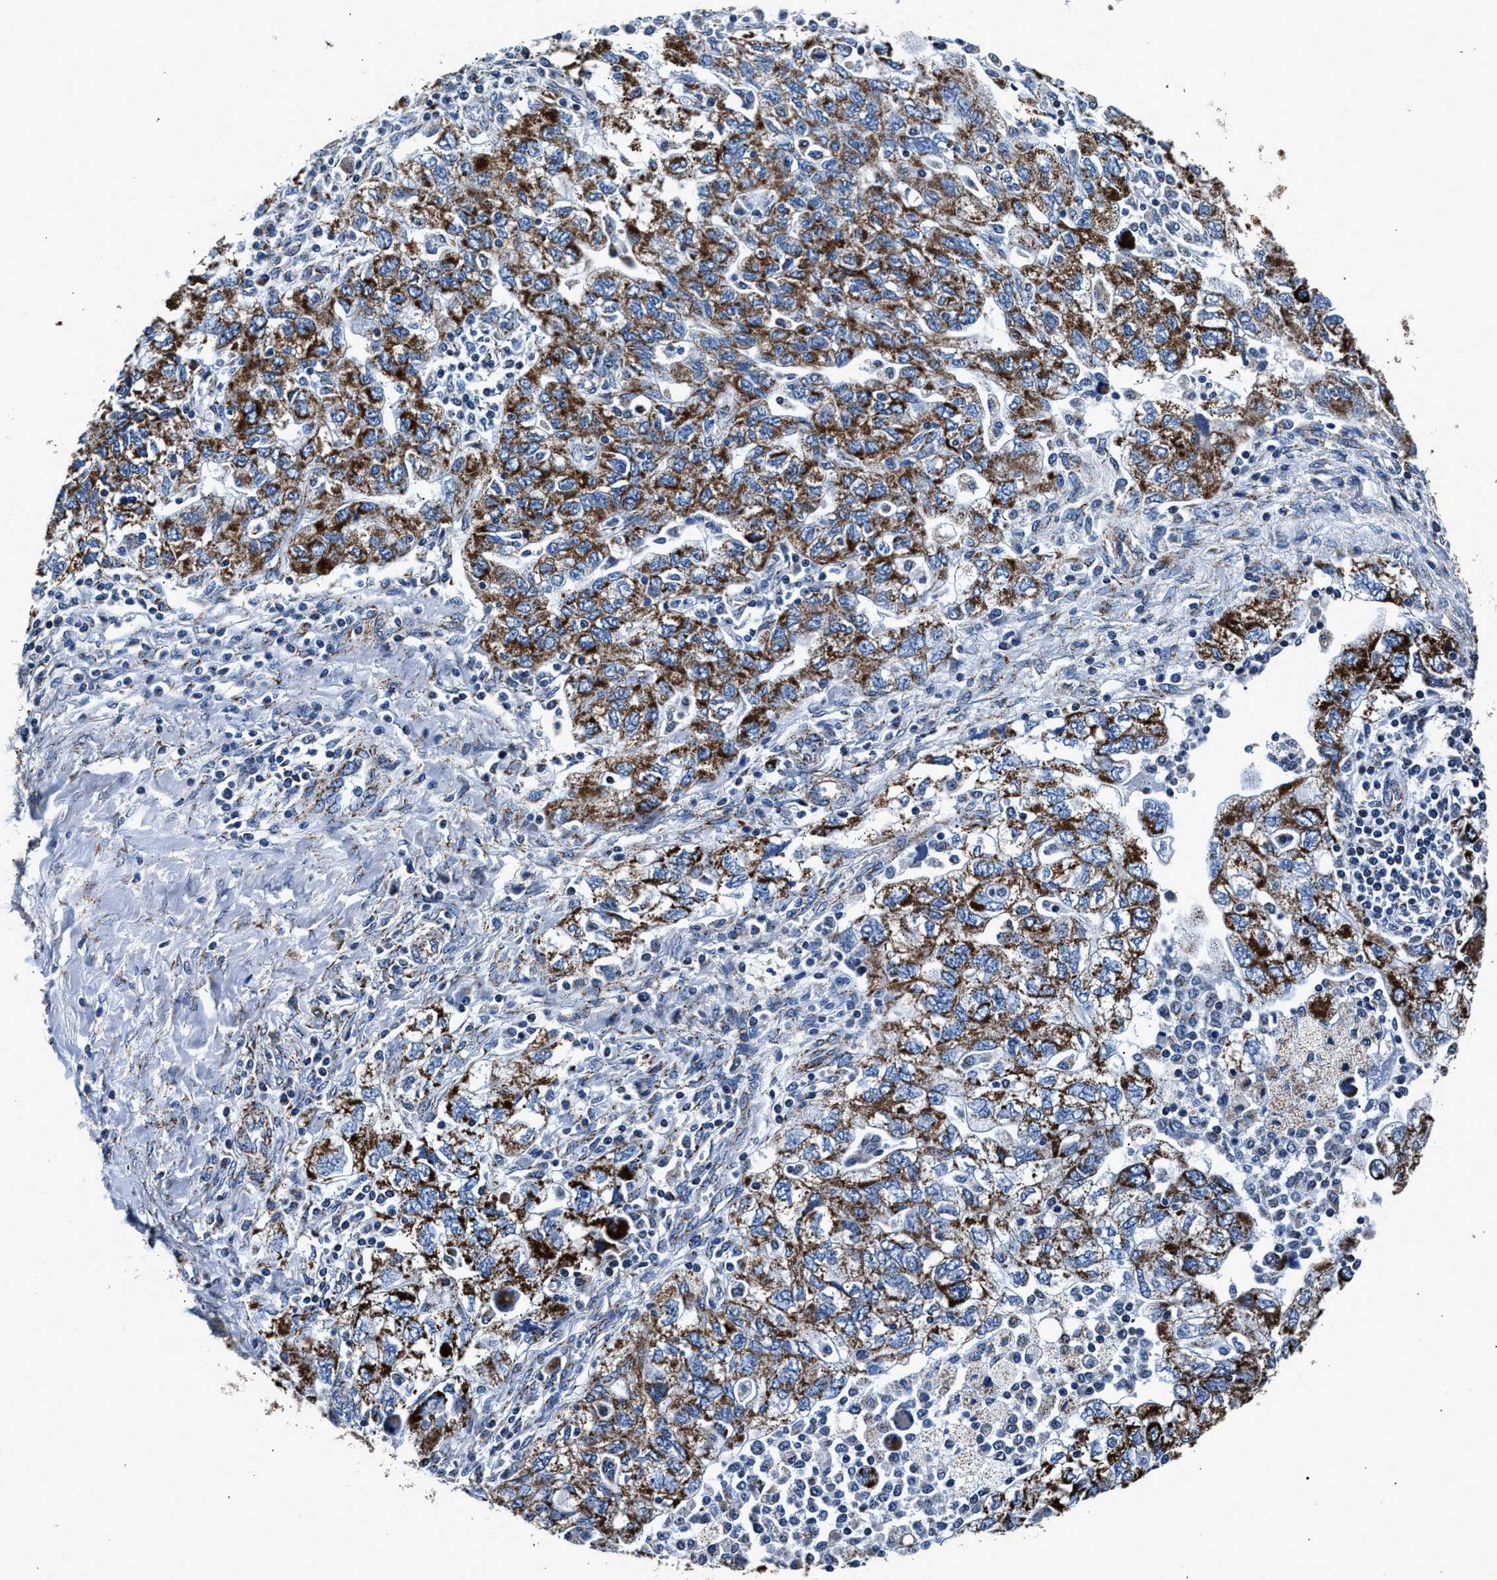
{"staining": {"intensity": "strong", "quantity": ">75%", "location": "cytoplasmic/membranous"}, "tissue": "ovarian cancer", "cell_type": "Tumor cells", "image_type": "cancer", "snomed": [{"axis": "morphology", "description": "Carcinoma, NOS"}, {"axis": "morphology", "description": "Cystadenocarcinoma, serous, NOS"}, {"axis": "topography", "description": "Ovary"}], "caption": "High-power microscopy captured an IHC micrograph of ovarian carcinoma, revealing strong cytoplasmic/membranous staining in approximately >75% of tumor cells.", "gene": "HIBADH", "patient": {"sex": "female", "age": 69}}